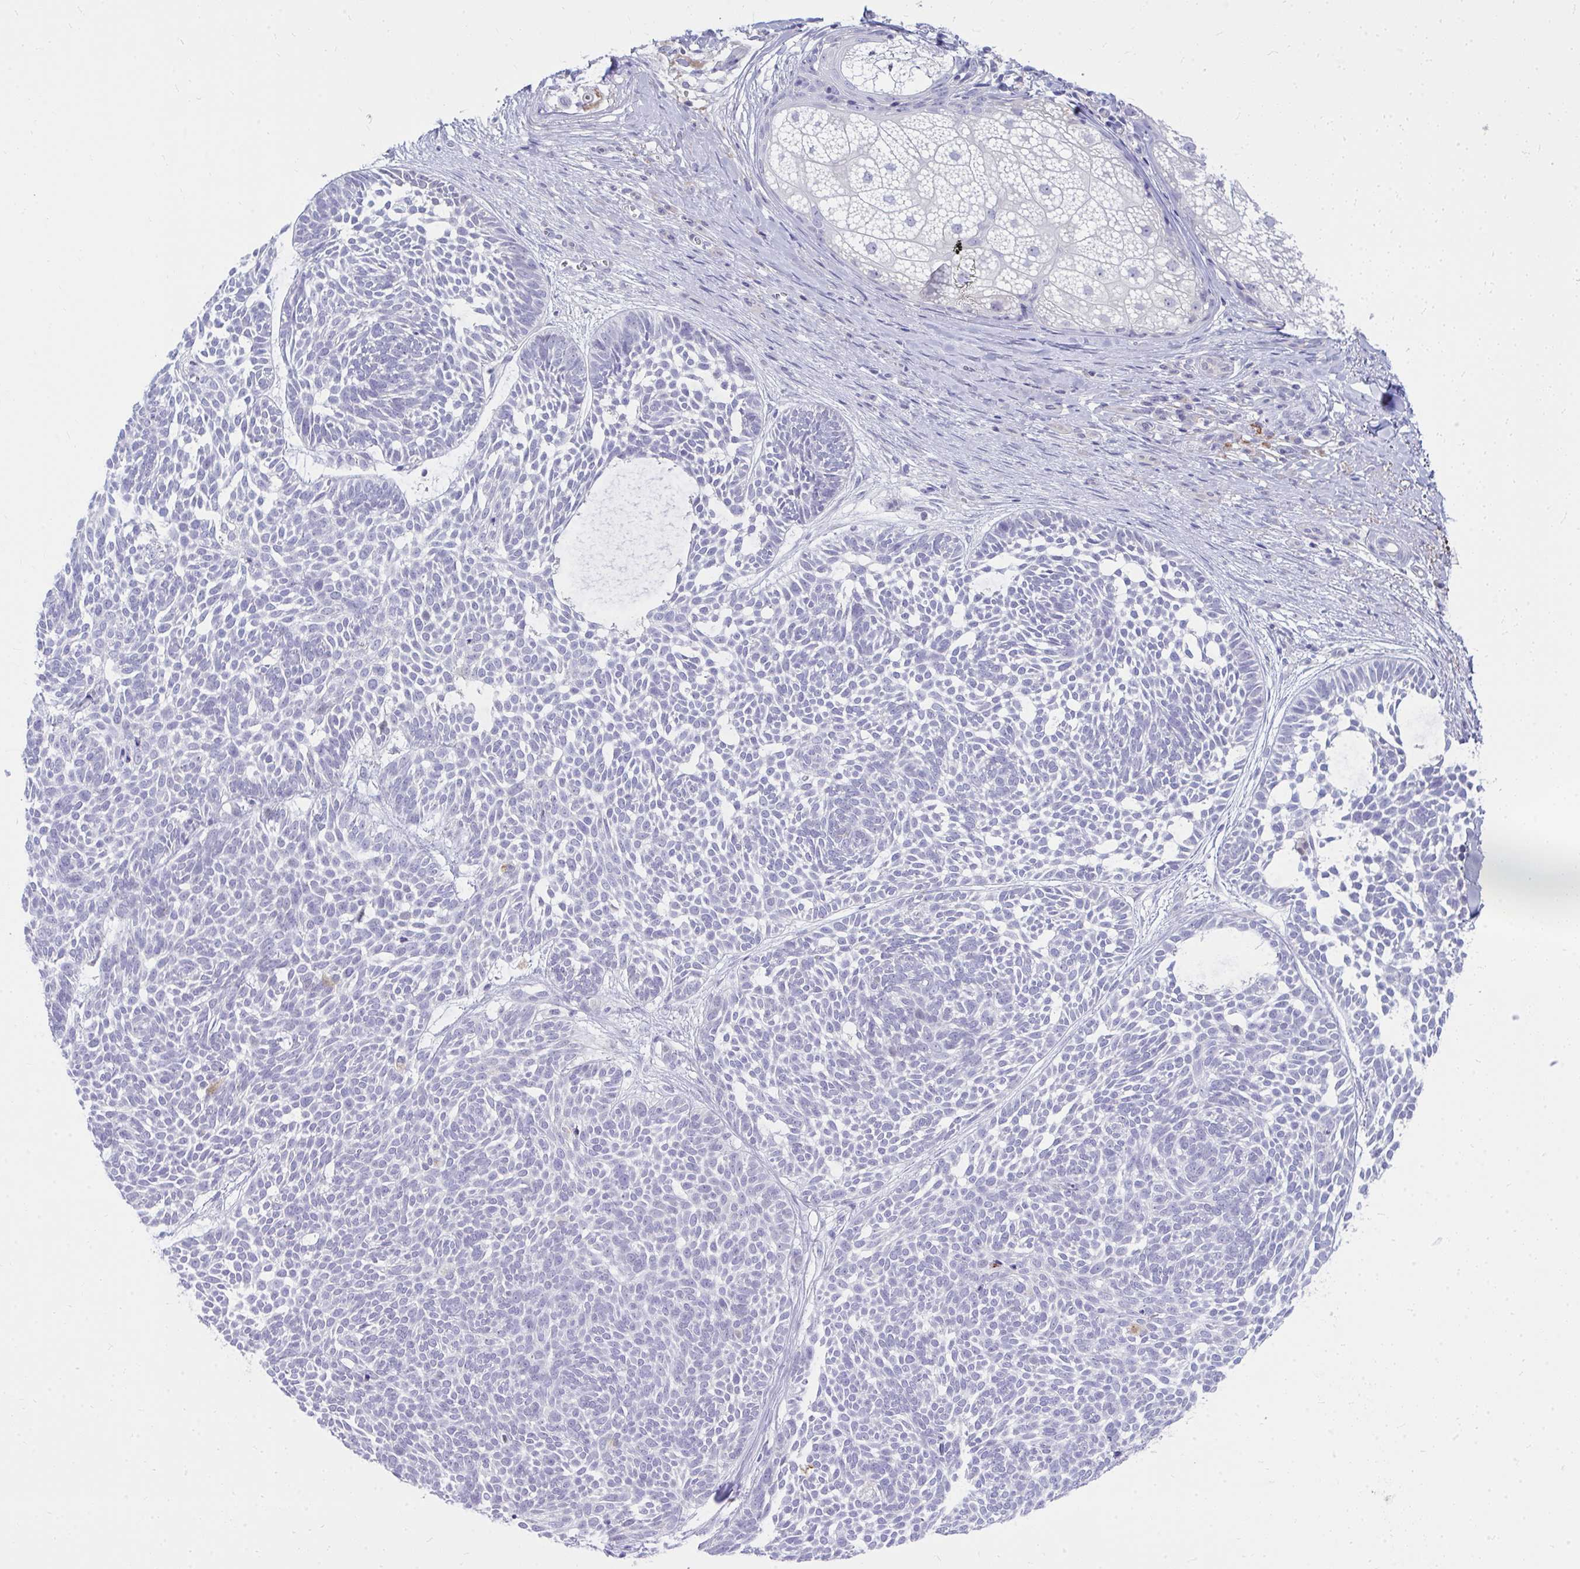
{"staining": {"intensity": "negative", "quantity": "none", "location": "none"}, "tissue": "skin cancer", "cell_type": "Tumor cells", "image_type": "cancer", "snomed": [{"axis": "morphology", "description": "Basal cell carcinoma"}, {"axis": "topography", "description": "Skin"}, {"axis": "topography", "description": "Skin of trunk"}], "caption": "An image of basal cell carcinoma (skin) stained for a protein reveals no brown staining in tumor cells.", "gene": "LRRC36", "patient": {"sex": "male", "age": 74}}